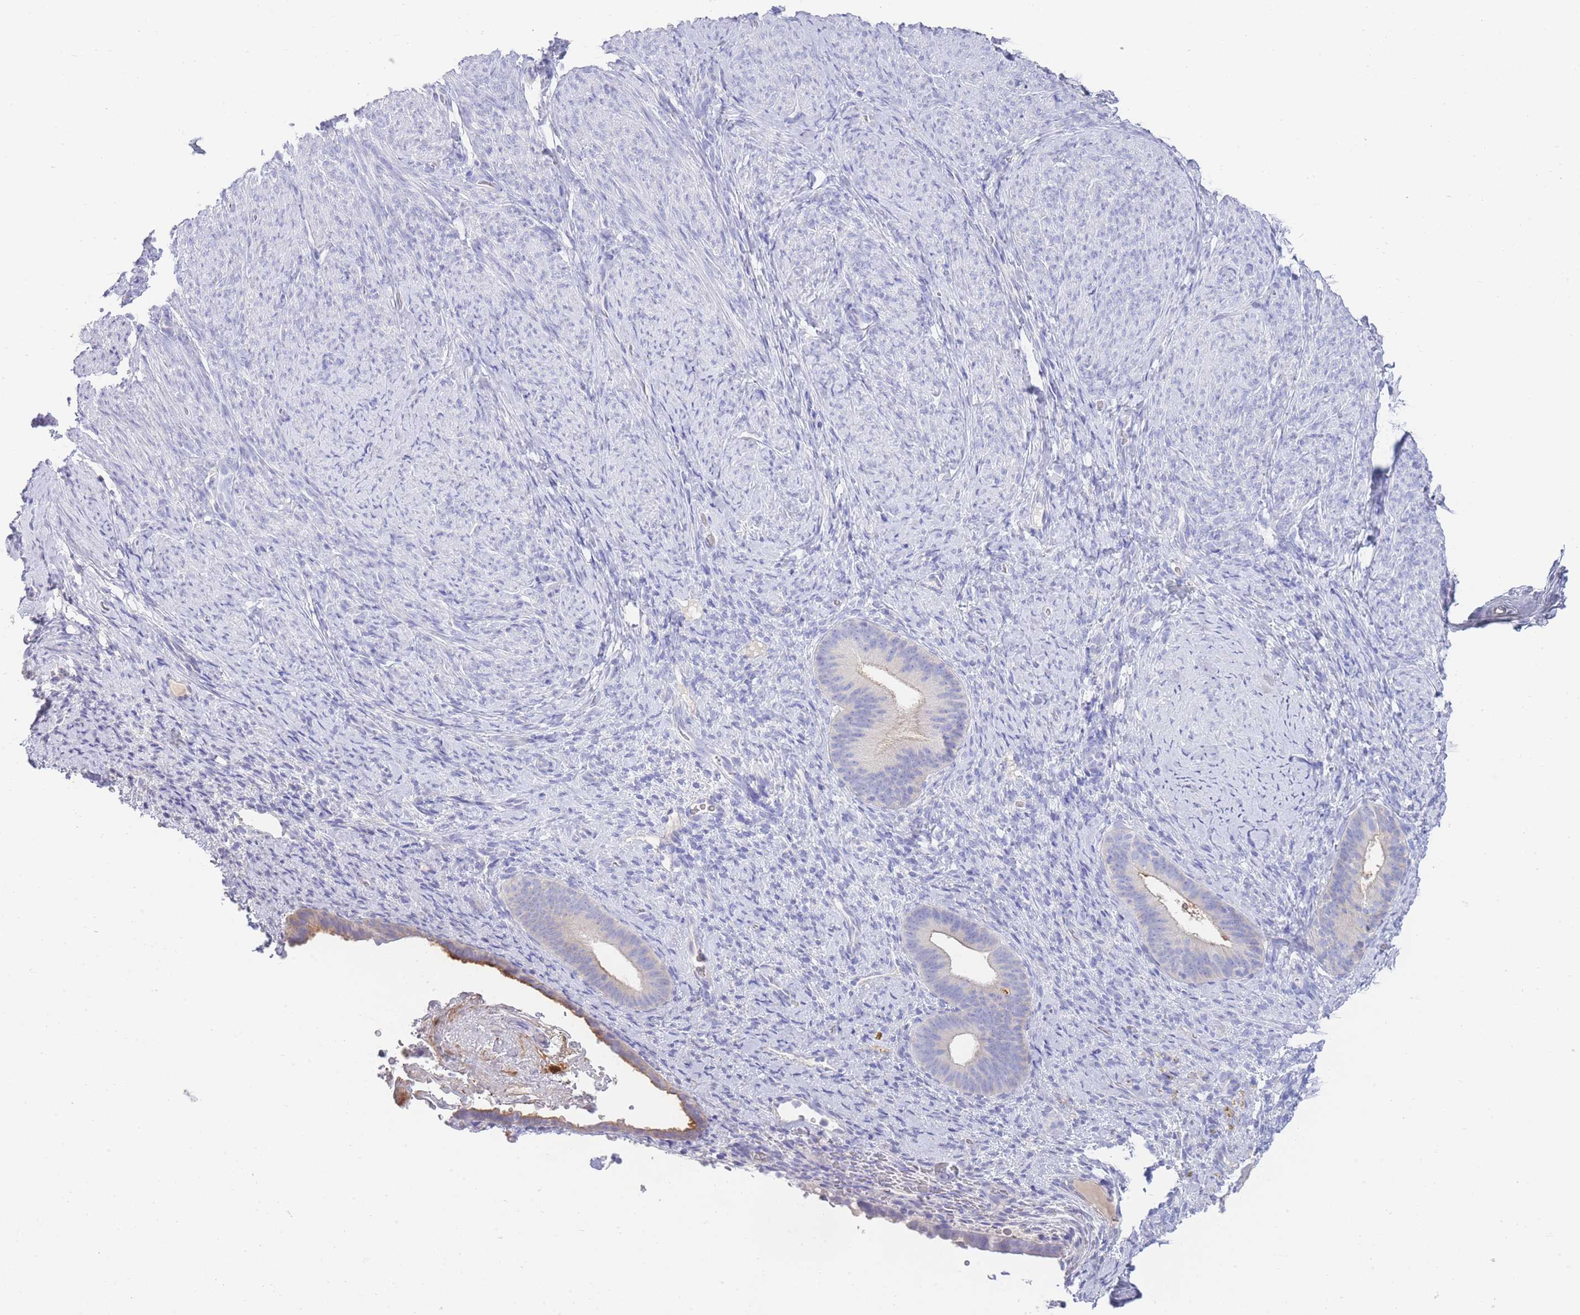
{"staining": {"intensity": "negative", "quantity": "none", "location": "none"}, "tissue": "endometrium", "cell_type": "Cells in endometrial stroma", "image_type": "normal", "snomed": [{"axis": "morphology", "description": "Normal tissue, NOS"}, {"axis": "topography", "description": "Endometrium"}], "caption": "This is an immunohistochemistry micrograph of normal endometrium. There is no positivity in cells in endometrial stroma.", "gene": "LRRC37A2", "patient": {"sex": "female", "age": 65}}